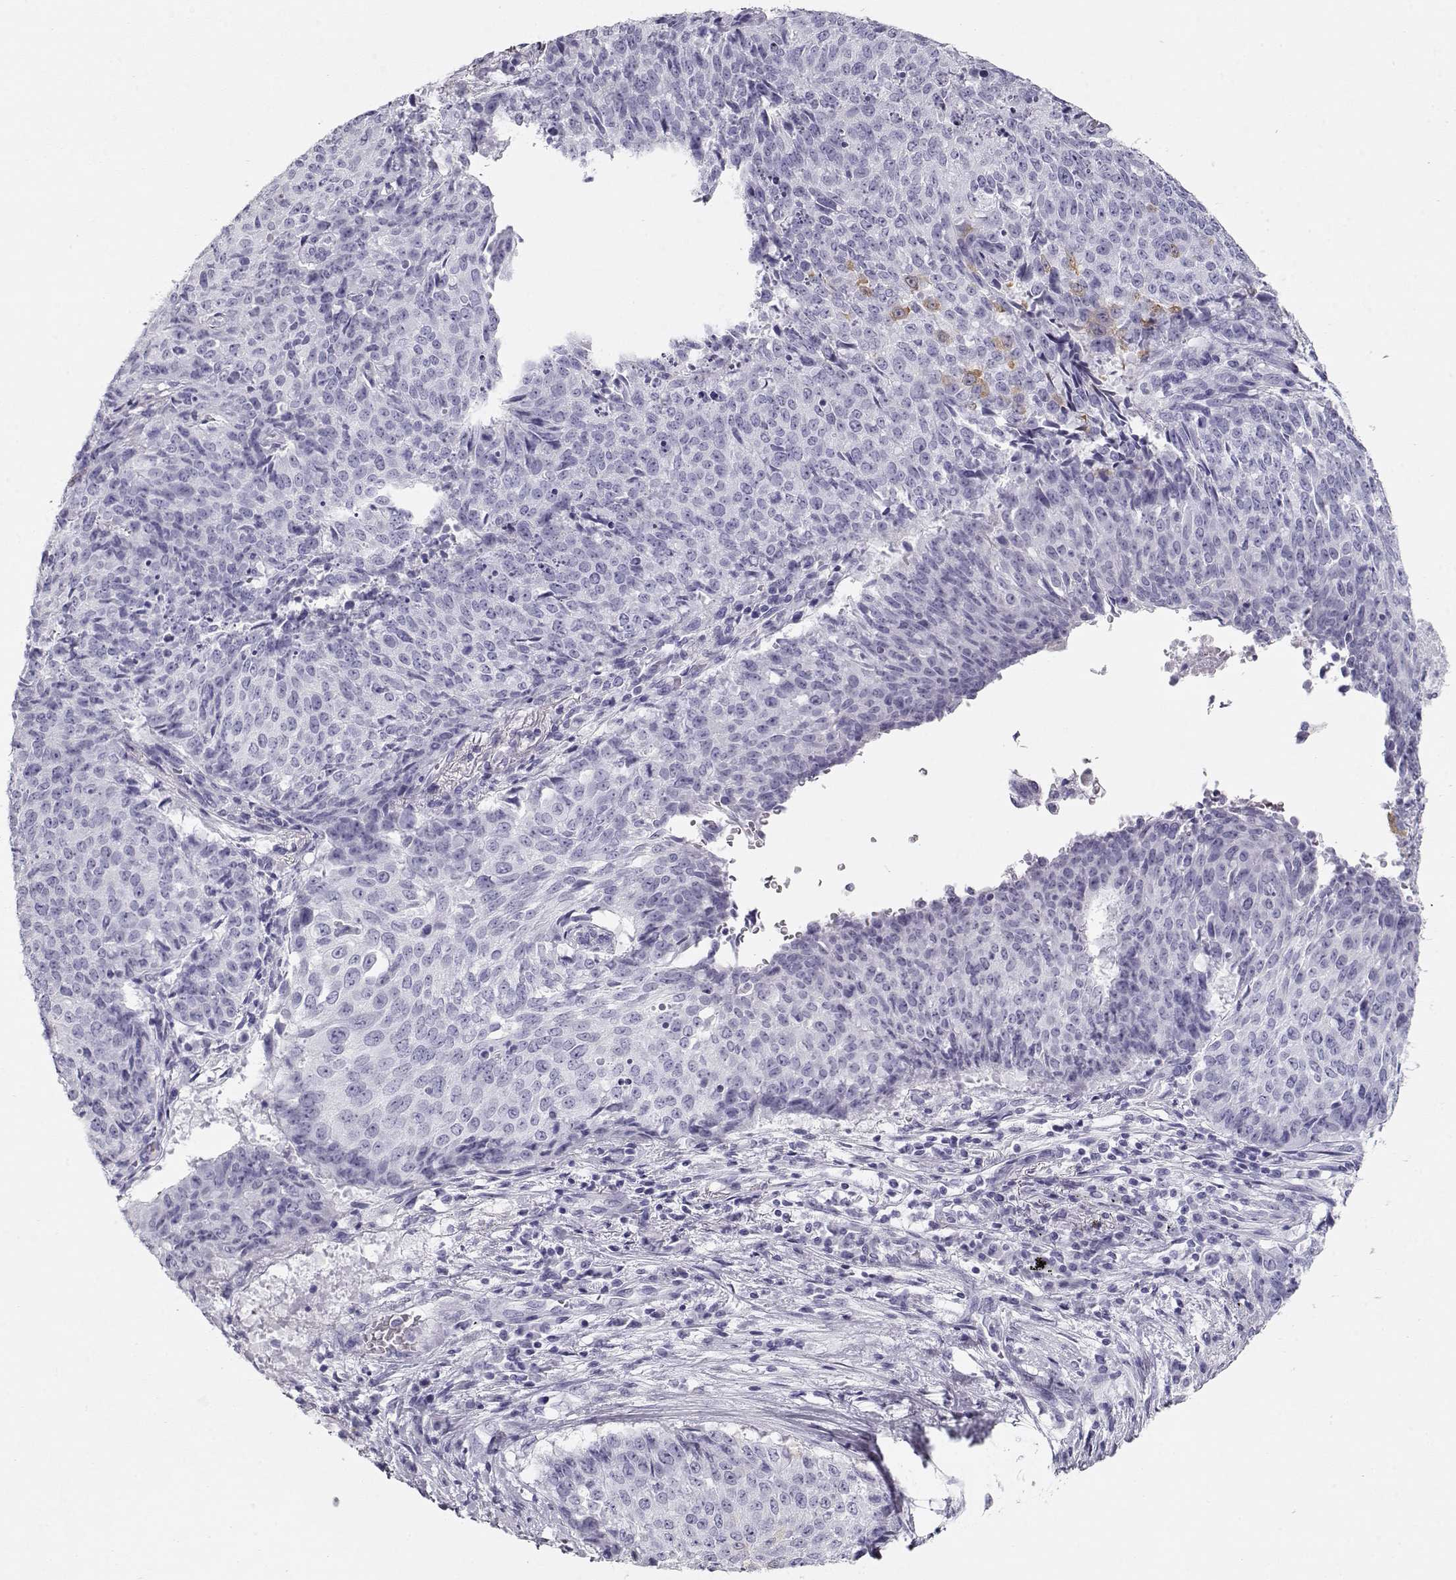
{"staining": {"intensity": "negative", "quantity": "none", "location": "none"}, "tissue": "lung cancer", "cell_type": "Tumor cells", "image_type": "cancer", "snomed": [{"axis": "morphology", "description": "Normal tissue, NOS"}, {"axis": "morphology", "description": "Squamous cell carcinoma, NOS"}, {"axis": "topography", "description": "Bronchus"}, {"axis": "topography", "description": "Lung"}], "caption": "Tumor cells show no significant staining in lung cancer (squamous cell carcinoma).", "gene": "MAGEC1", "patient": {"sex": "male", "age": 64}}